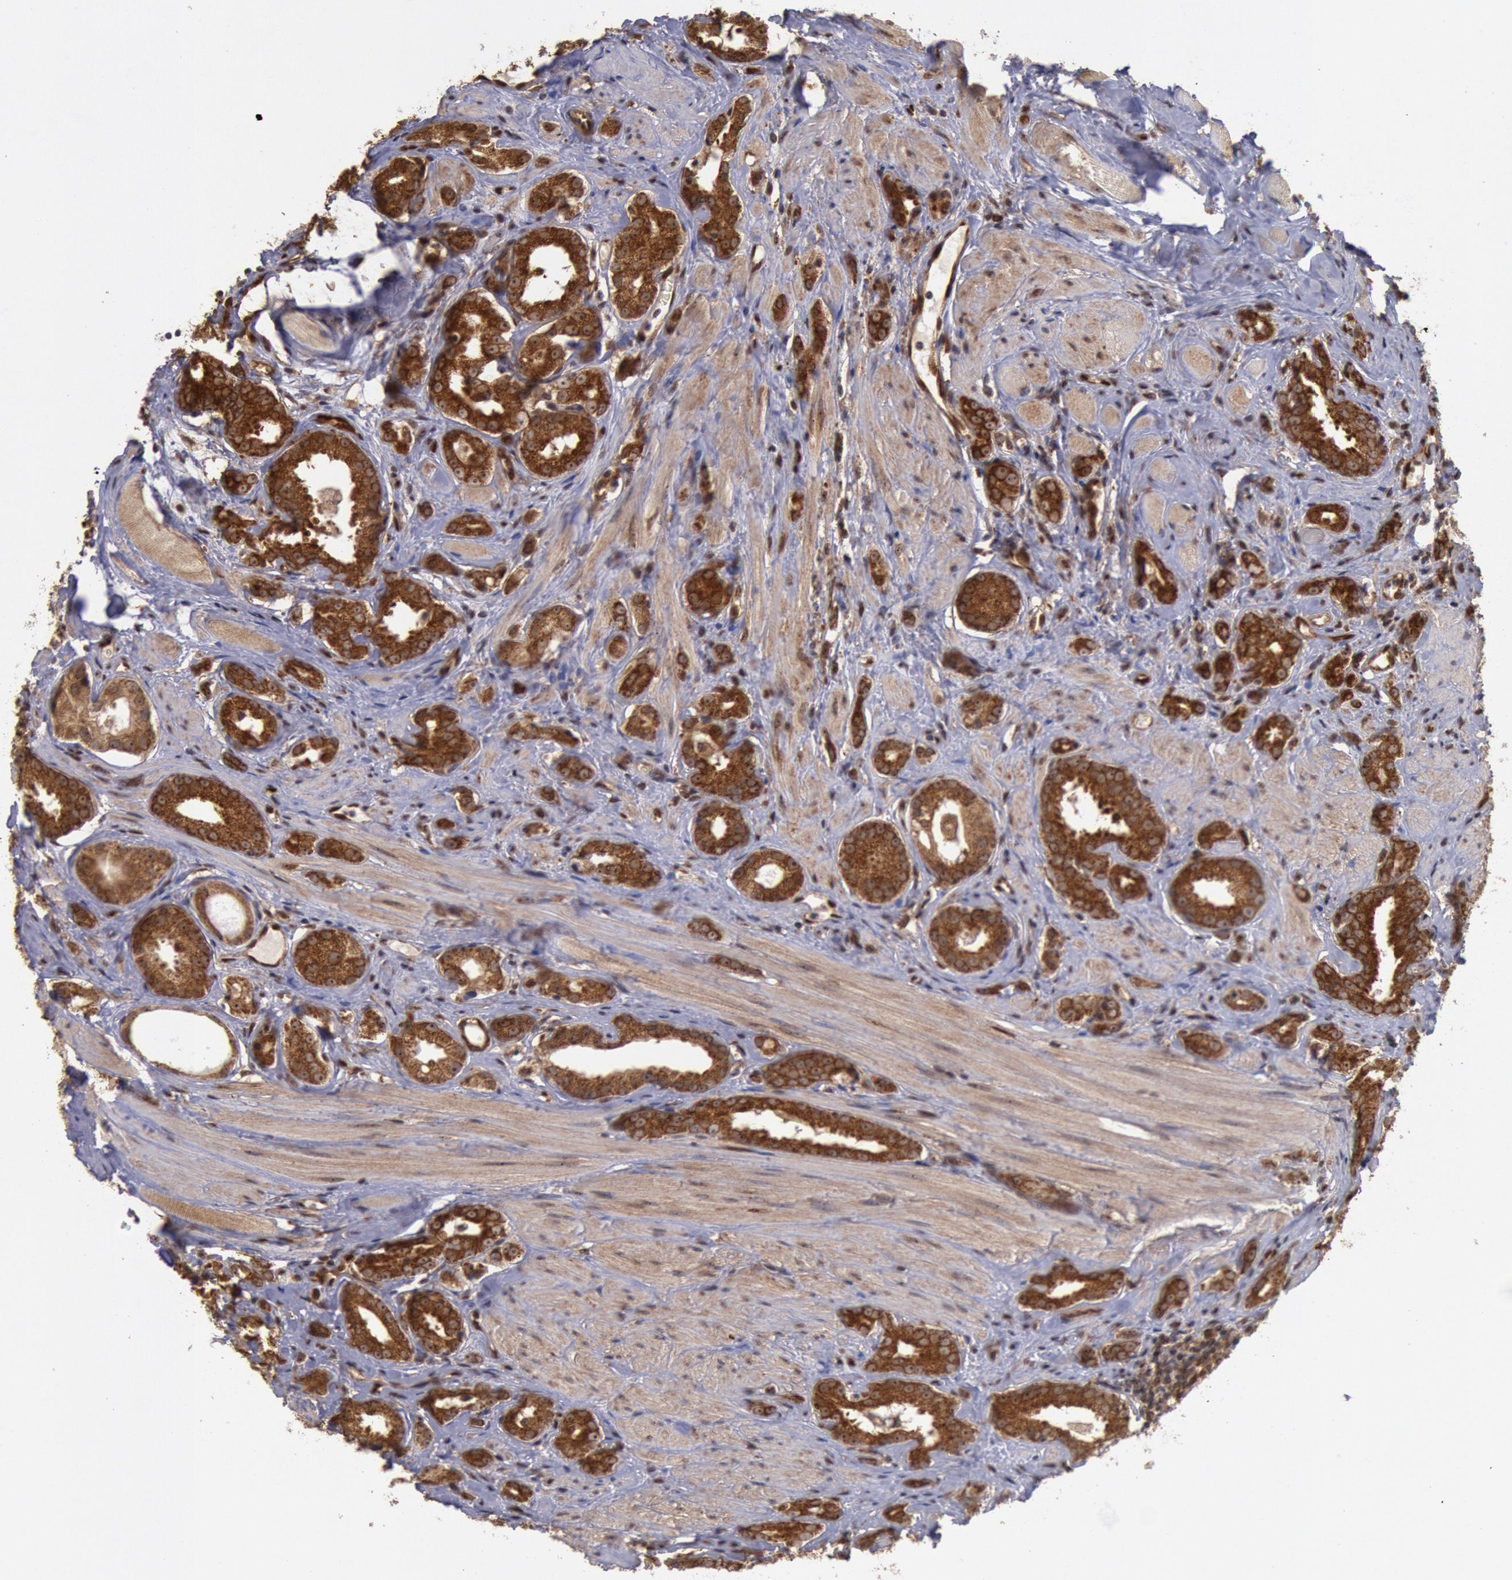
{"staining": {"intensity": "strong", "quantity": ">75%", "location": "cytoplasmic/membranous"}, "tissue": "prostate cancer", "cell_type": "Tumor cells", "image_type": "cancer", "snomed": [{"axis": "morphology", "description": "Adenocarcinoma, Medium grade"}, {"axis": "topography", "description": "Prostate"}], "caption": "A brown stain labels strong cytoplasmic/membranous staining of a protein in adenocarcinoma (medium-grade) (prostate) tumor cells.", "gene": "STX17", "patient": {"sex": "male", "age": 53}}